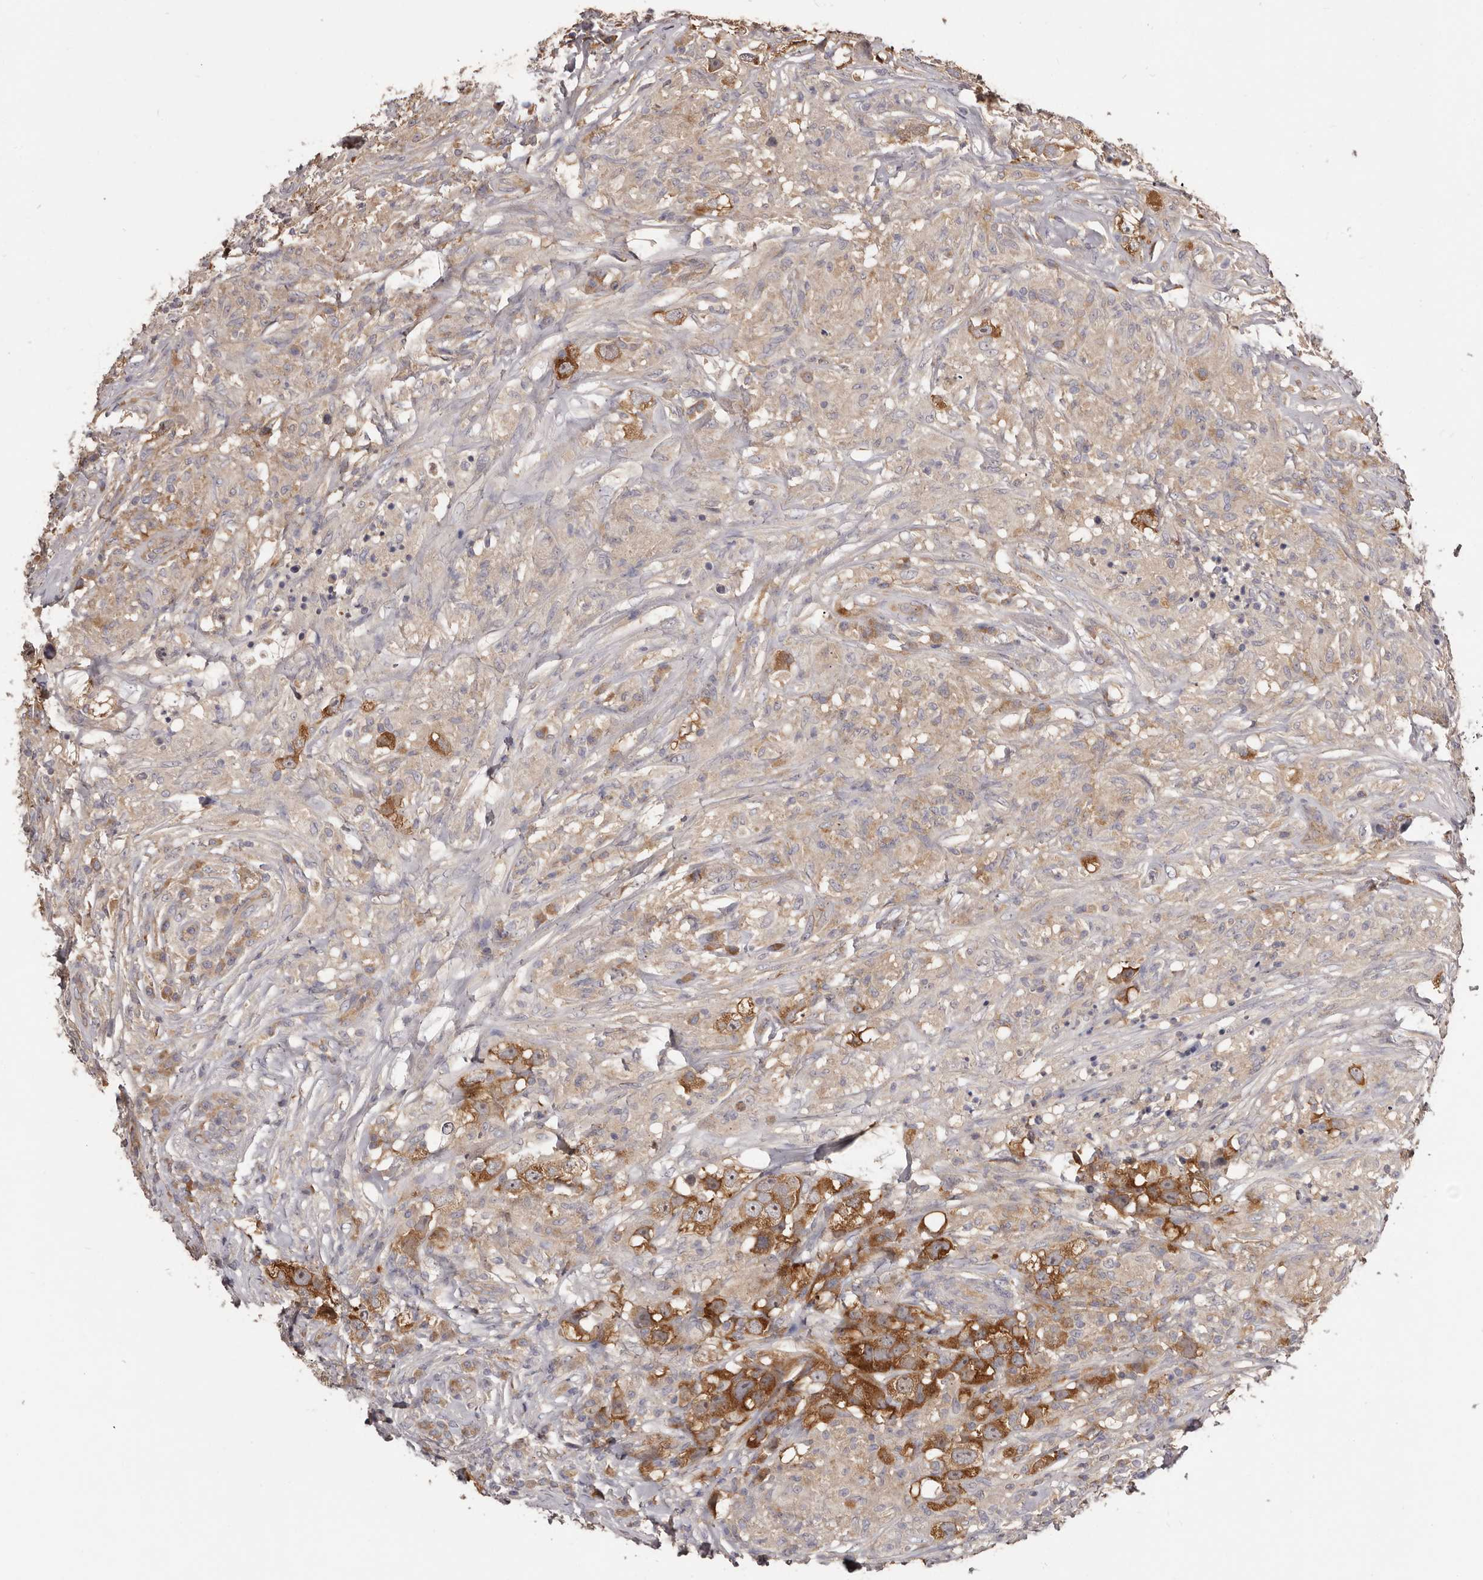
{"staining": {"intensity": "moderate", "quantity": ">75%", "location": "cytoplasmic/membranous"}, "tissue": "testis cancer", "cell_type": "Tumor cells", "image_type": "cancer", "snomed": [{"axis": "morphology", "description": "Seminoma, NOS"}, {"axis": "topography", "description": "Testis"}], "caption": "Brown immunohistochemical staining in testis cancer (seminoma) shows moderate cytoplasmic/membranous expression in approximately >75% of tumor cells.", "gene": "LTV1", "patient": {"sex": "male", "age": 49}}